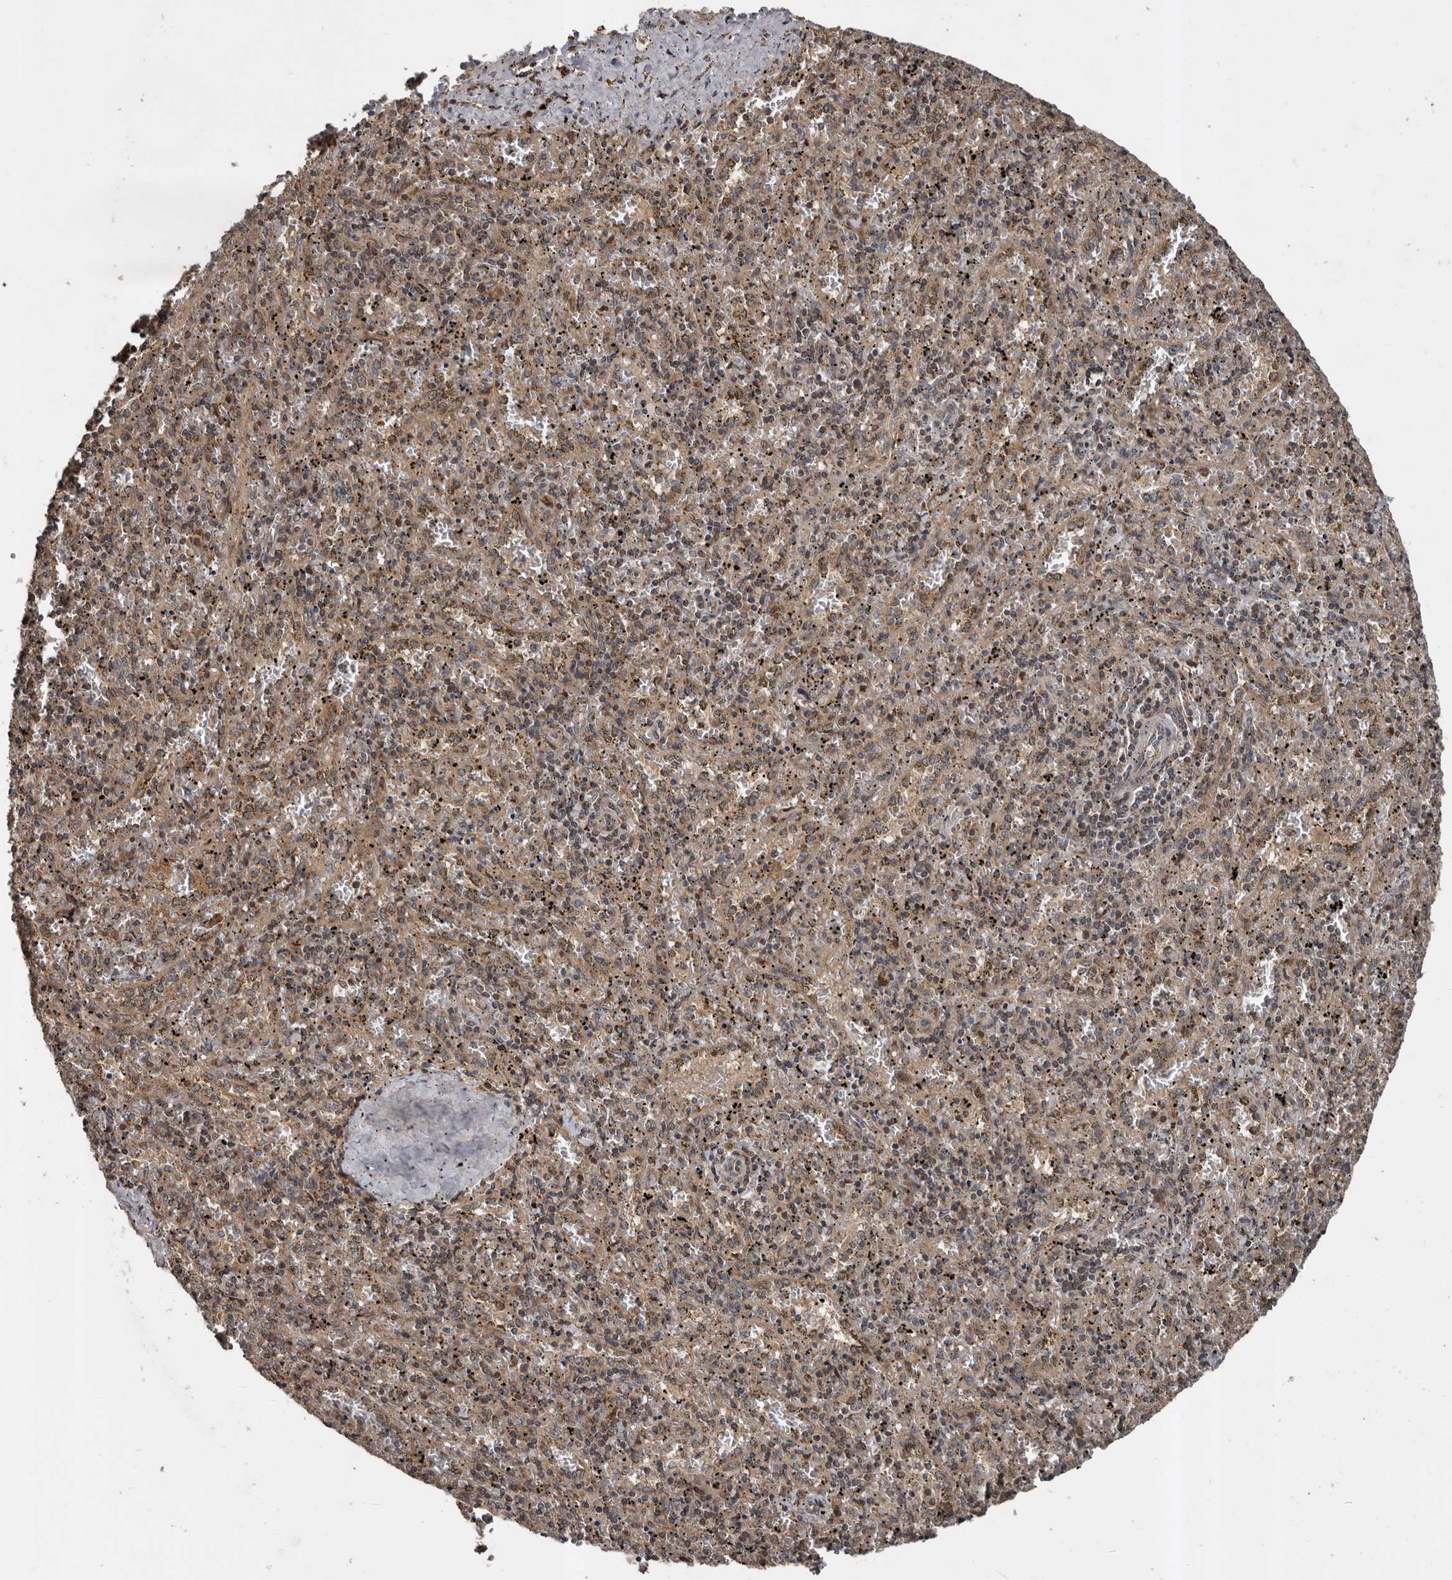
{"staining": {"intensity": "moderate", "quantity": "25%-75%", "location": "cytoplasmic/membranous"}, "tissue": "spleen", "cell_type": "Cells in red pulp", "image_type": "normal", "snomed": [{"axis": "morphology", "description": "Normal tissue, NOS"}, {"axis": "topography", "description": "Spleen"}], "caption": "Protein staining of normal spleen demonstrates moderate cytoplasmic/membranous expression in approximately 25%-75% of cells in red pulp. The staining was performed using DAB (3,3'-diaminobenzidine) to visualize the protein expression in brown, while the nuclei were stained in blue with hematoxylin (Magnification: 20x).", "gene": "CCDC190", "patient": {"sex": "male", "age": 11}}